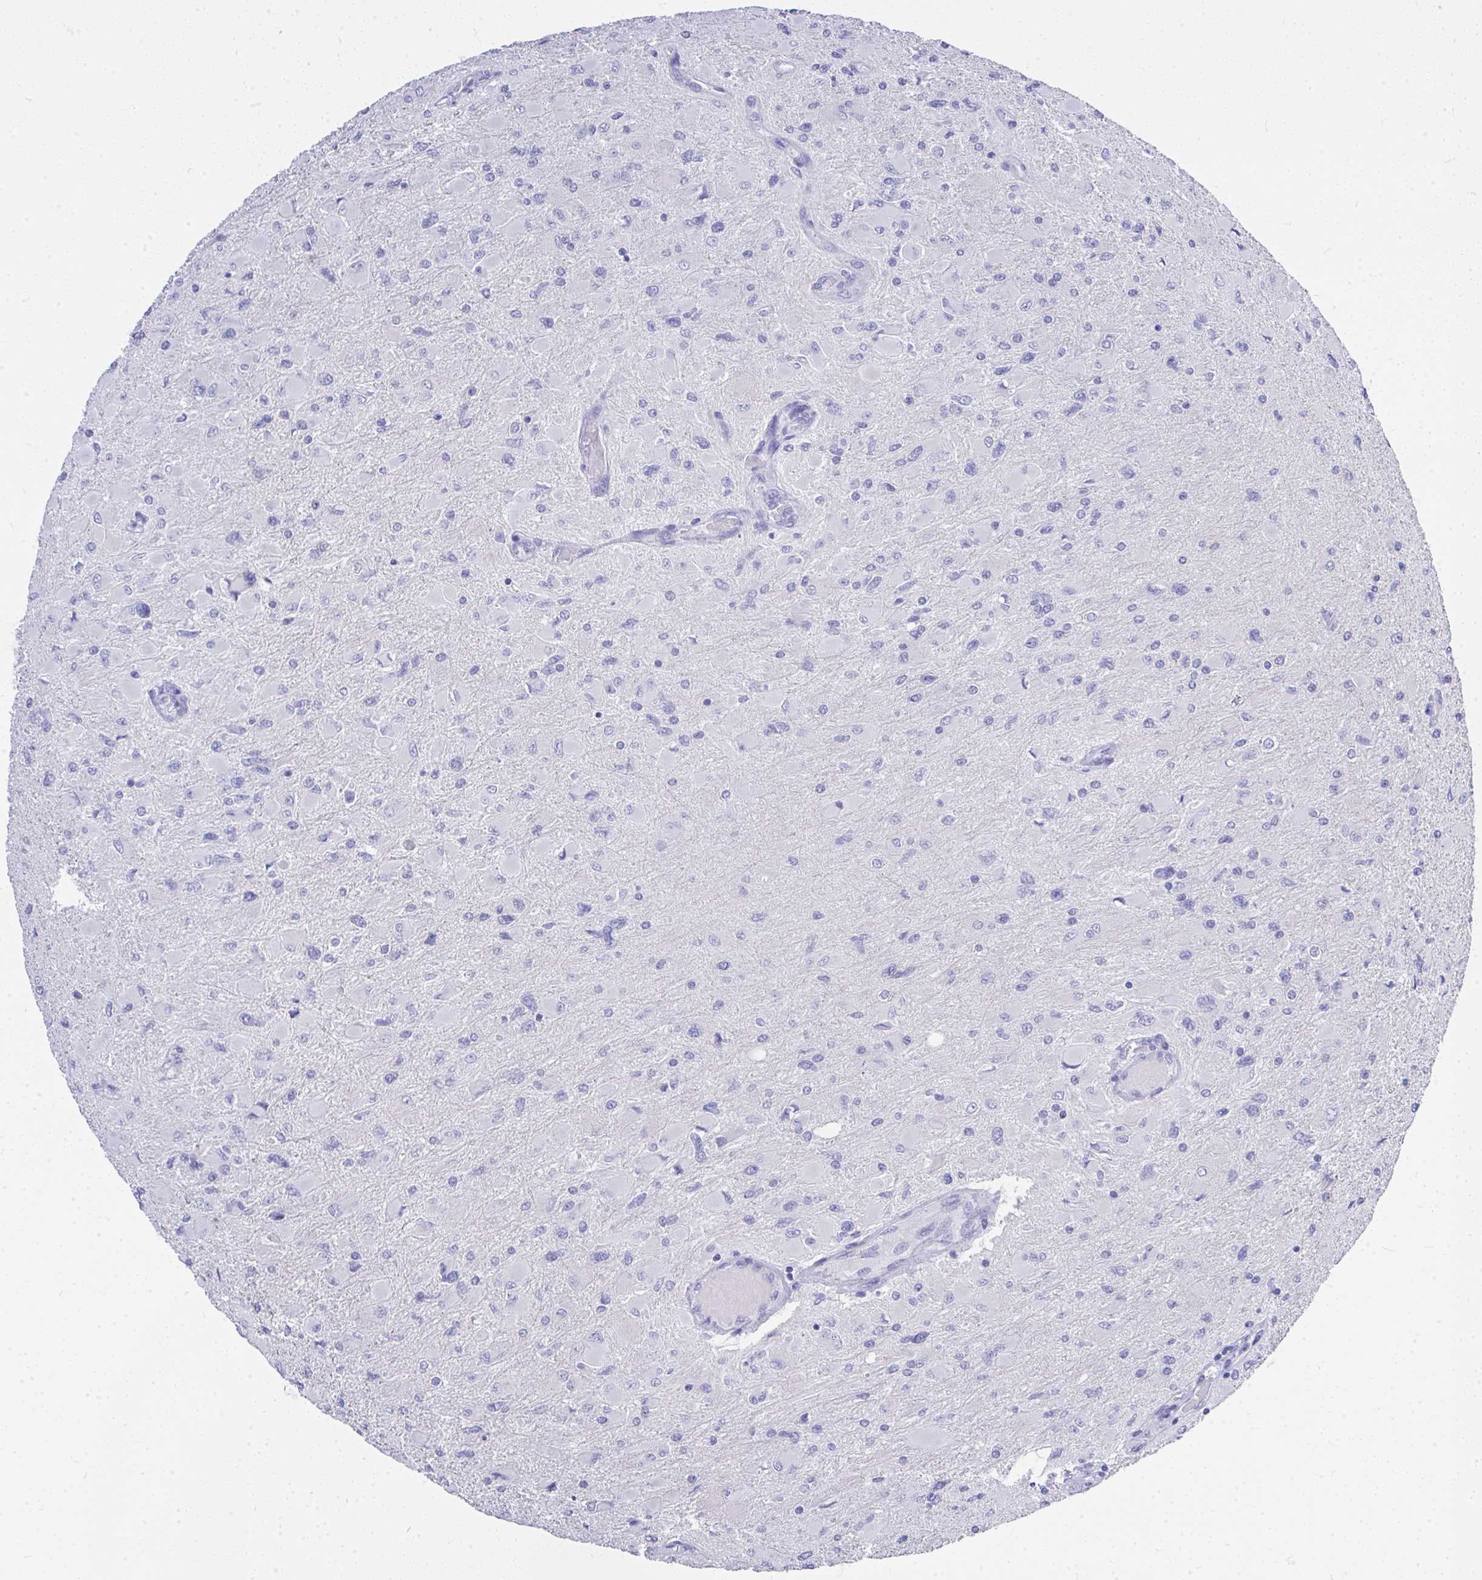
{"staining": {"intensity": "negative", "quantity": "none", "location": "none"}, "tissue": "glioma", "cell_type": "Tumor cells", "image_type": "cancer", "snomed": [{"axis": "morphology", "description": "Glioma, malignant, High grade"}, {"axis": "topography", "description": "Cerebral cortex"}], "caption": "The photomicrograph displays no staining of tumor cells in malignant glioma (high-grade). The staining was performed using DAB to visualize the protein expression in brown, while the nuclei were stained in blue with hematoxylin (Magnification: 20x).", "gene": "MS4A12", "patient": {"sex": "female", "age": 36}}